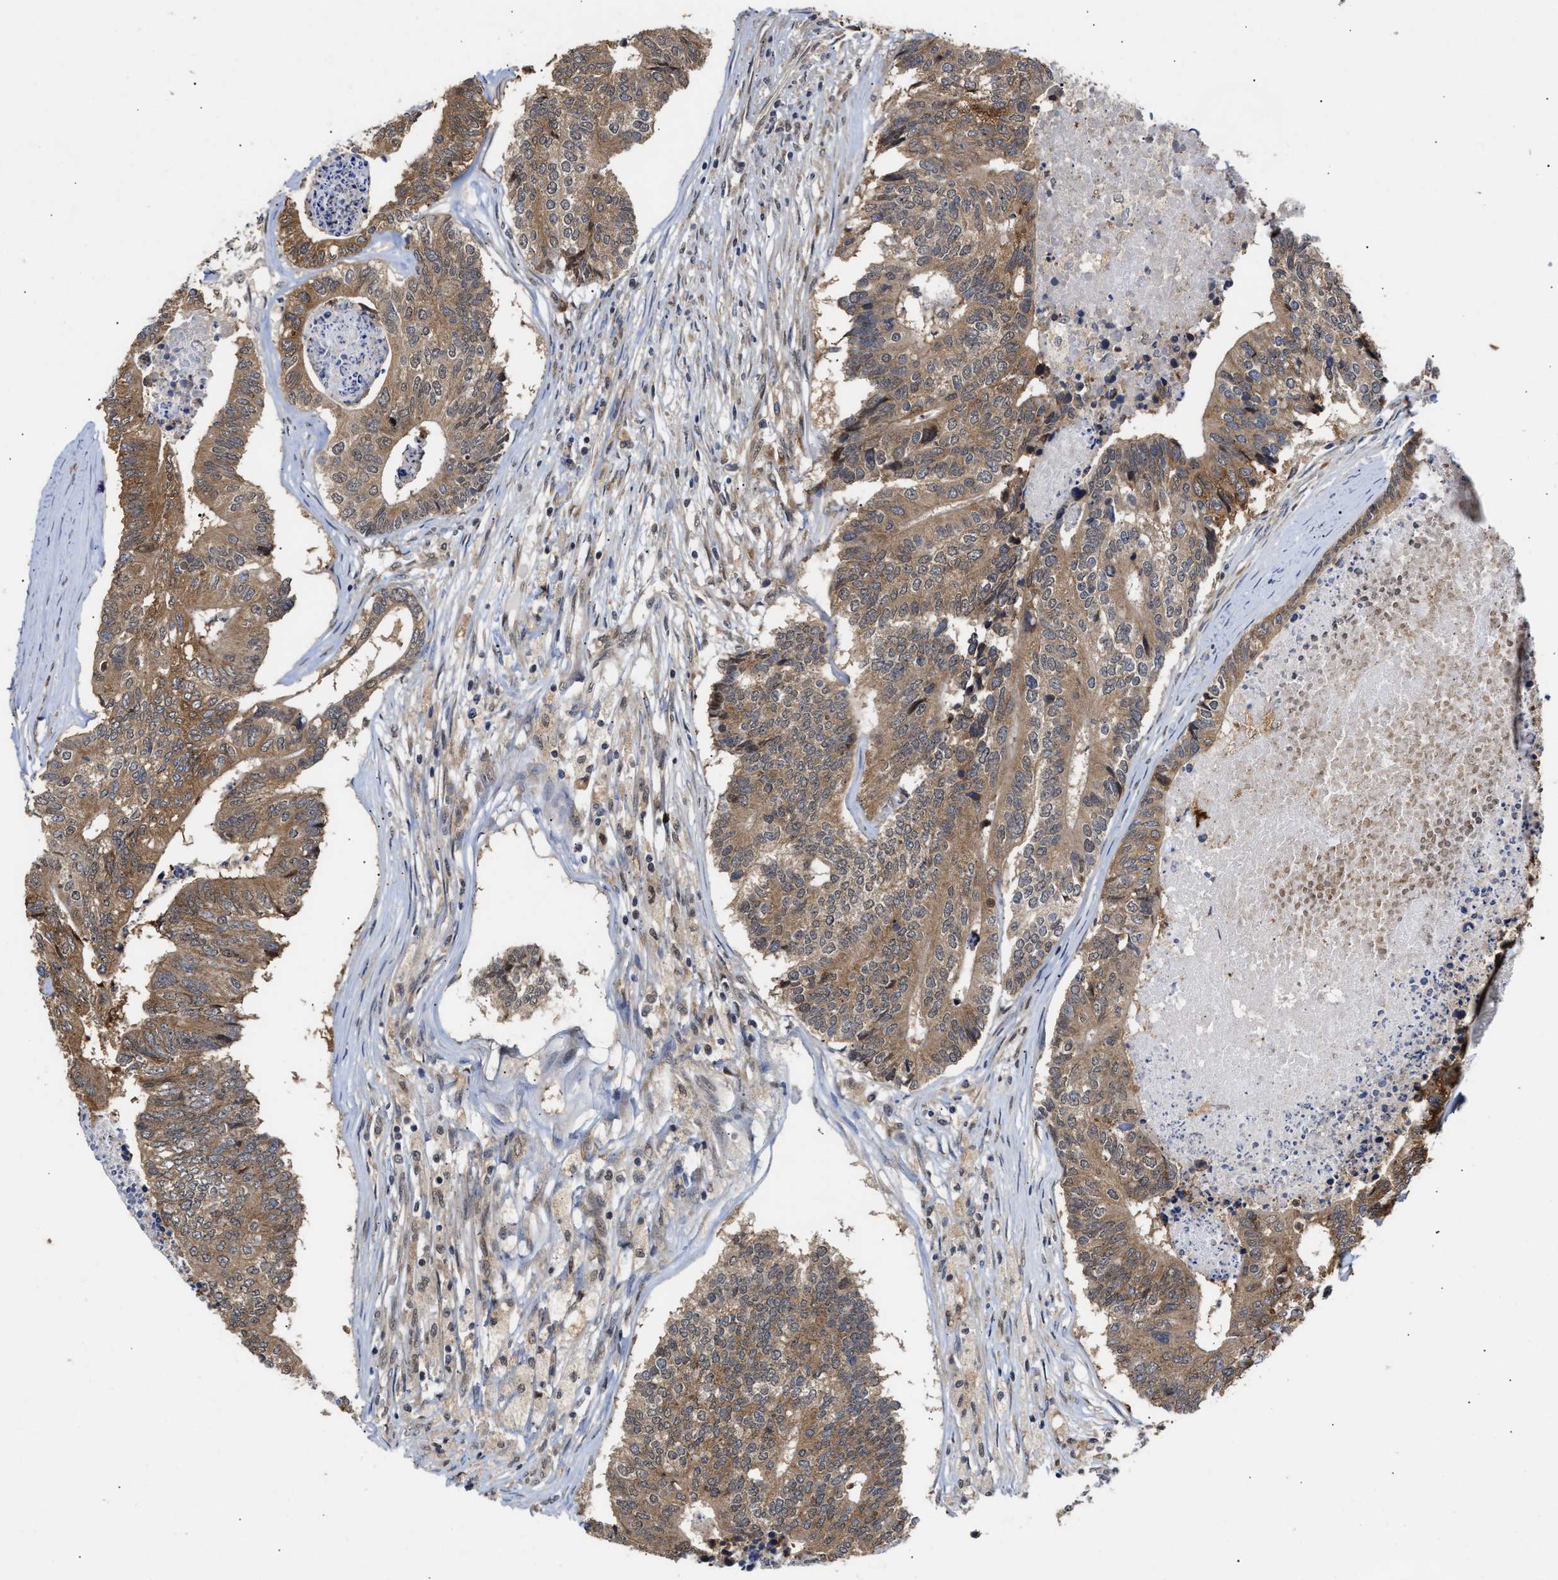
{"staining": {"intensity": "moderate", "quantity": ">75%", "location": "cytoplasmic/membranous"}, "tissue": "colorectal cancer", "cell_type": "Tumor cells", "image_type": "cancer", "snomed": [{"axis": "morphology", "description": "Adenocarcinoma, NOS"}, {"axis": "topography", "description": "Colon"}], "caption": "The immunohistochemical stain highlights moderate cytoplasmic/membranous expression in tumor cells of colorectal cancer (adenocarcinoma) tissue. The staining is performed using DAB (3,3'-diaminobenzidine) brown chromogen to label protein expression. The nuclei are counter-stained blue using hematoxylin.", "gene": "CLIP2", "patient": {"sex": "female", "age": 67}}